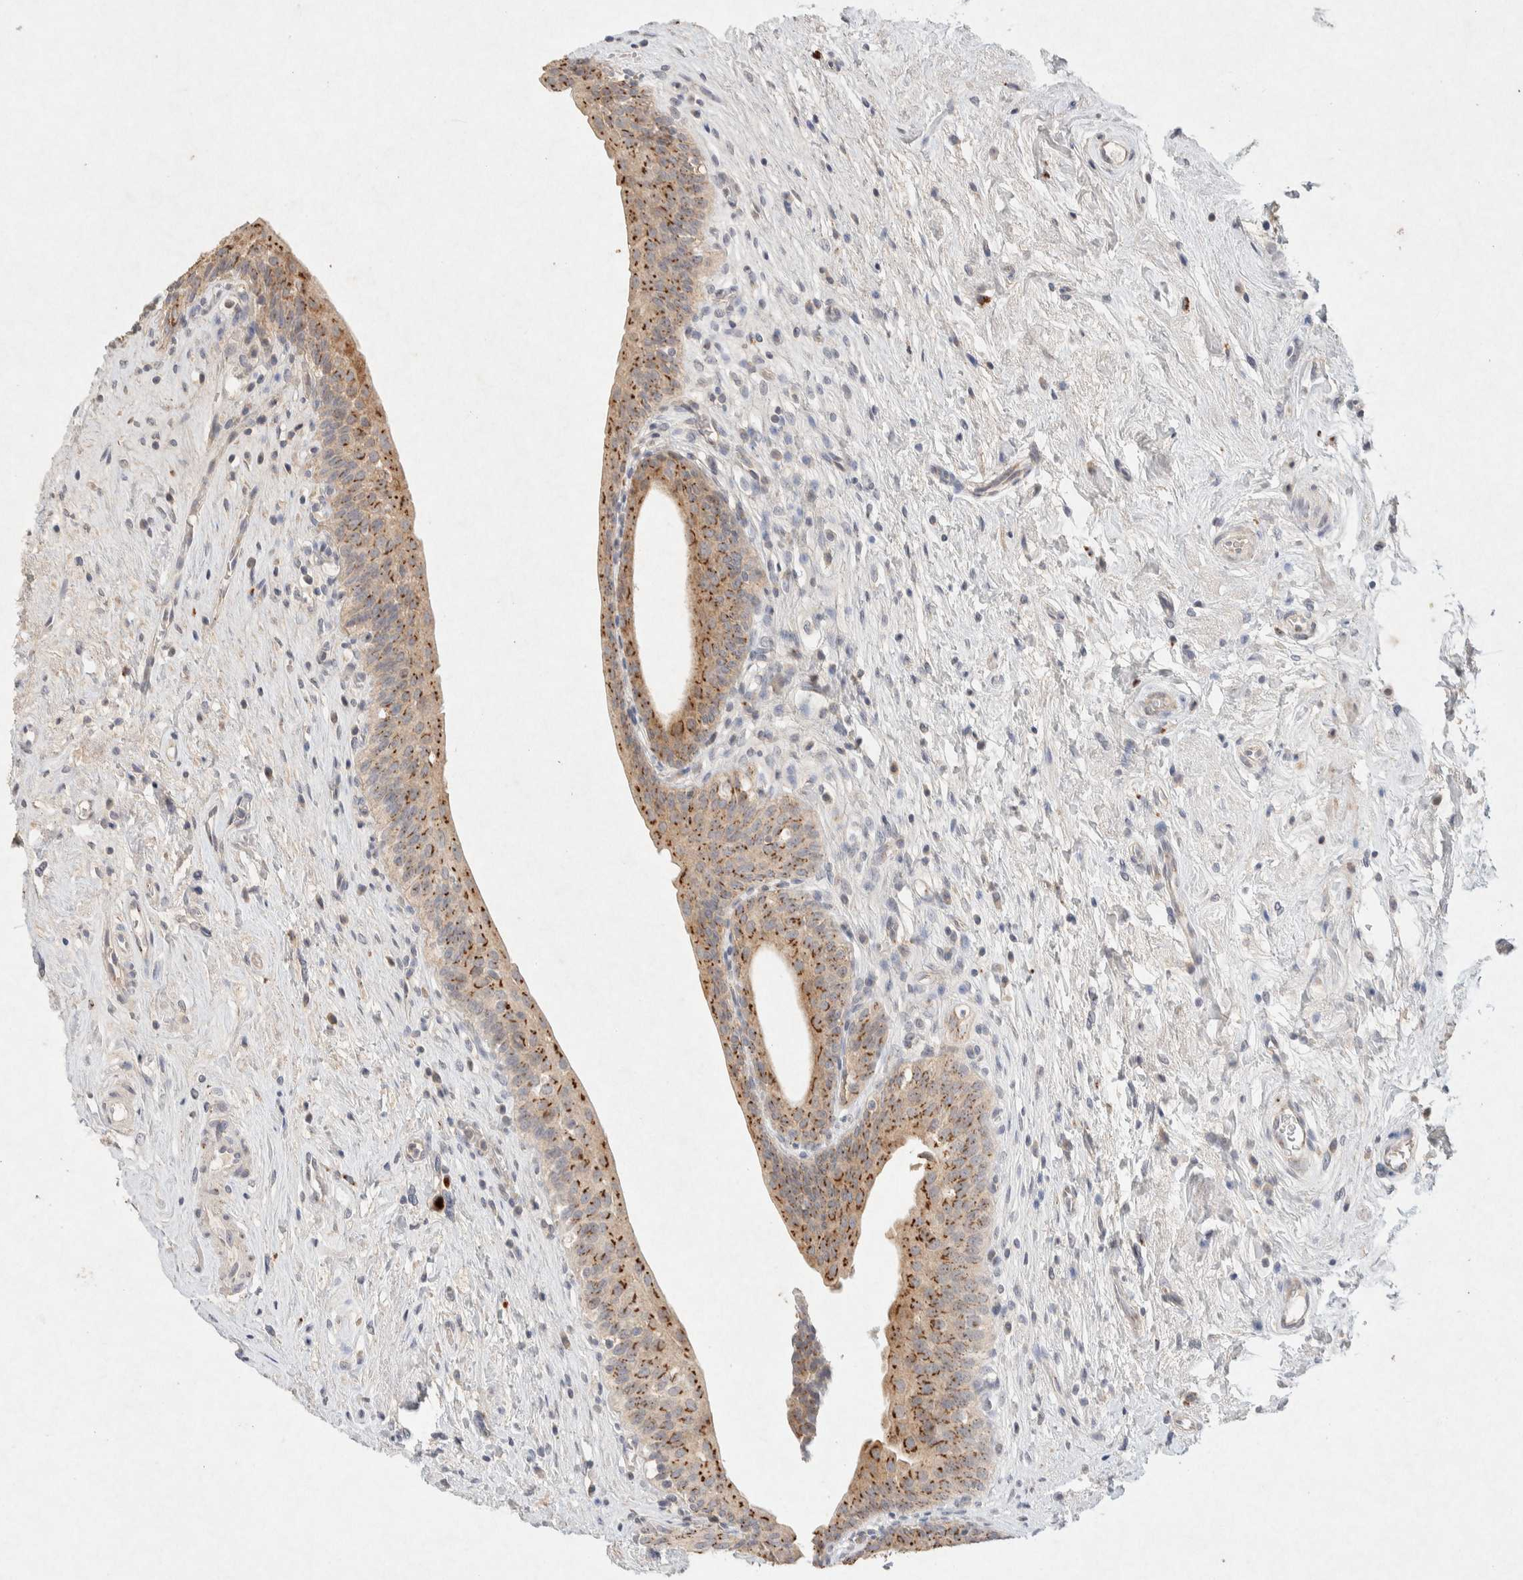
{"staining": {"intensity": "moderate", "quantity": ">75%", "location": "cytoplasmic/membranous"}, "tissue": "urinary bladder", "cell_type": "Urothelial cells", "image_type": "normal", "snomed": [{"axis": "morphology", "description": "Normal tissue, NOS"}, {"axis": "topography", "description": "Urinary bladder"}], "caption": "Immunohistochemical staining of unremarkable human urinary bladder reveals >75% levels of moderate cytoplasmic/membranous protein expression in approximately >75% of urothelial cells. (DAB IHC, brown staining for protein, blue staining for nuclei).", "gene": "GNAI1", "patient": {"sex": "male", "age": 83}}